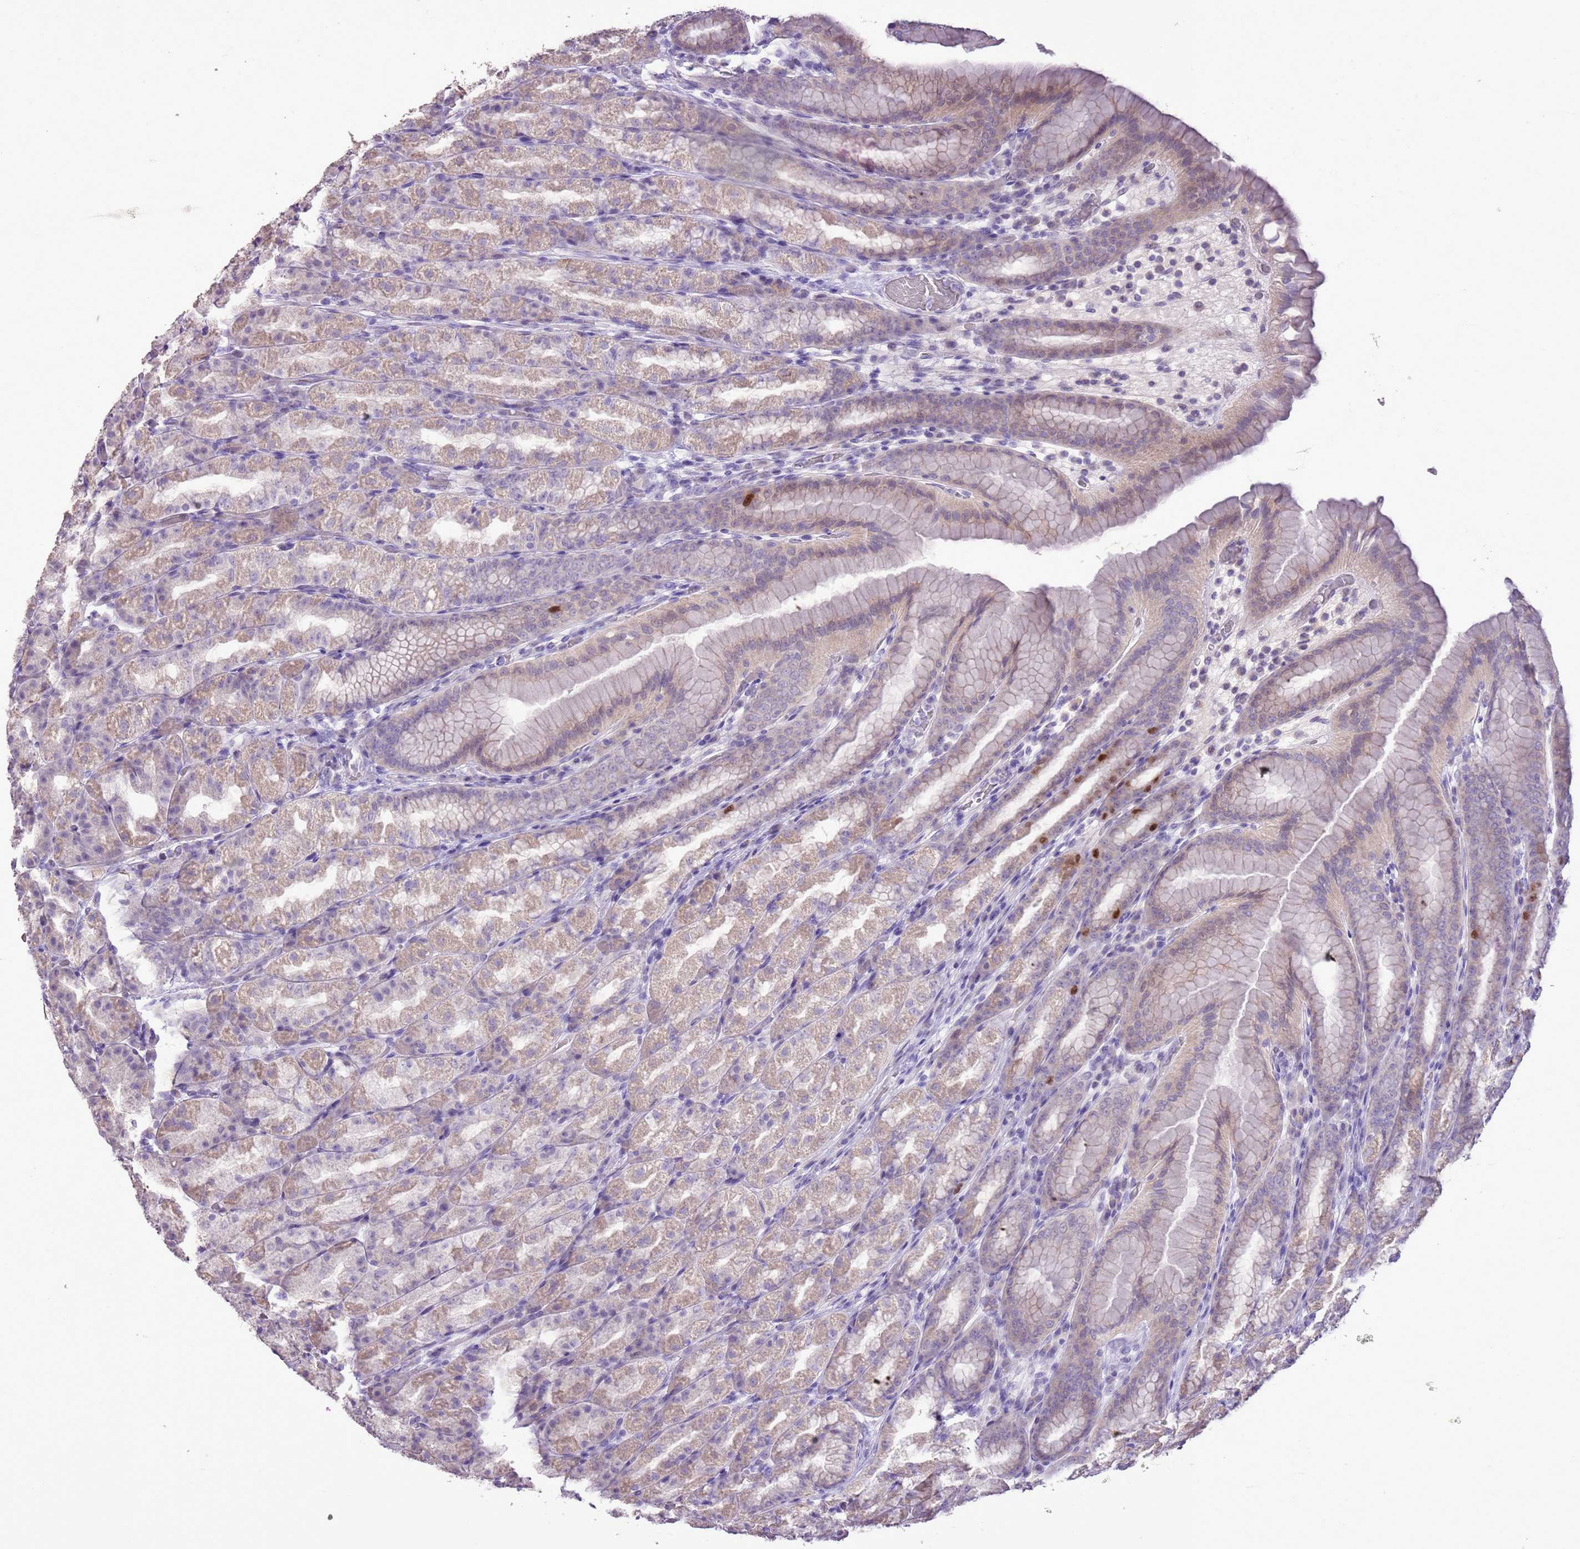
{"staining": {"intensity": "weak", "quantity": "25%-75%", "location": "cytoplasmic/membranous"}, "tissue": "stomach", "cell_type": "Glandular cells", "image_type": "normal", "snomed": [{"axis": "morphology", "description": "Normal tissue, NOS"}, {"axis": "topography", "description": "Stomach, upper"}], "caption": "Immunohistochemistry (DAB (3,3'-diaminobenzidine)) staining of normal human stomach displays weak cytoplasmic/membranous protein staining in about 25%-75% of glandular cells.", "gene": "GMNN", "patient": {"sex": "male", "age": 68}}